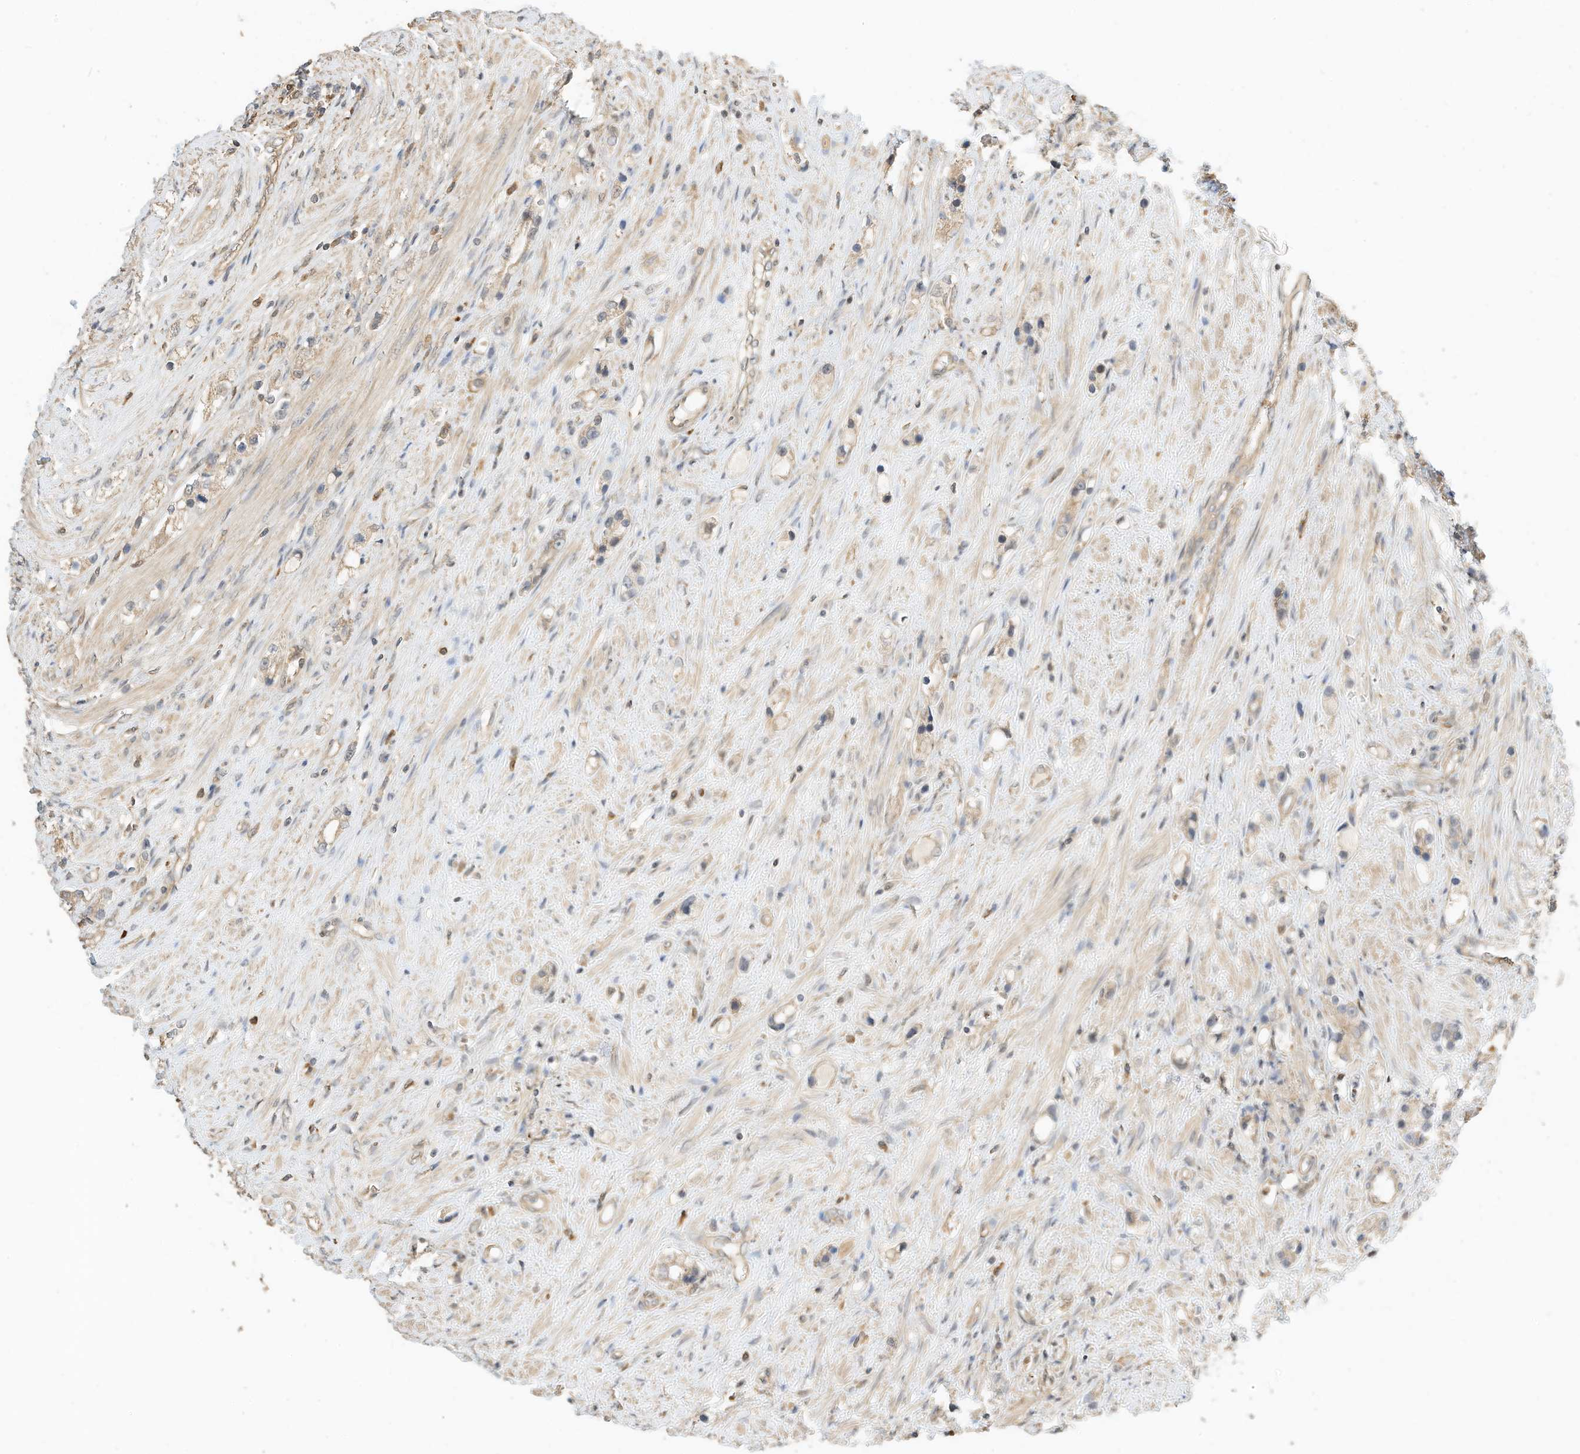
{"staining": {"intensity": "weak", "quantity": "25%-75%", "location": "cytoplasmic/membranous"}, "tissue": "prostate cancer", "cell_type": "Tumor cells", "image_type": "cancer", "snomed": [{"axis": "morphology", "description": "Adenocarcinoma, High grade"}, {"axis": "topography", "description": "Prostate"}], "caption": "Immunohistochemical staining of prostate high-grade adenocarcinoma reveals low levels of weak cytoplasmic/membranous protein positivity in about 25%-75% of tumor cells.", "gene": "OFD1", "patient": {"sex": "male", "age": 63}}